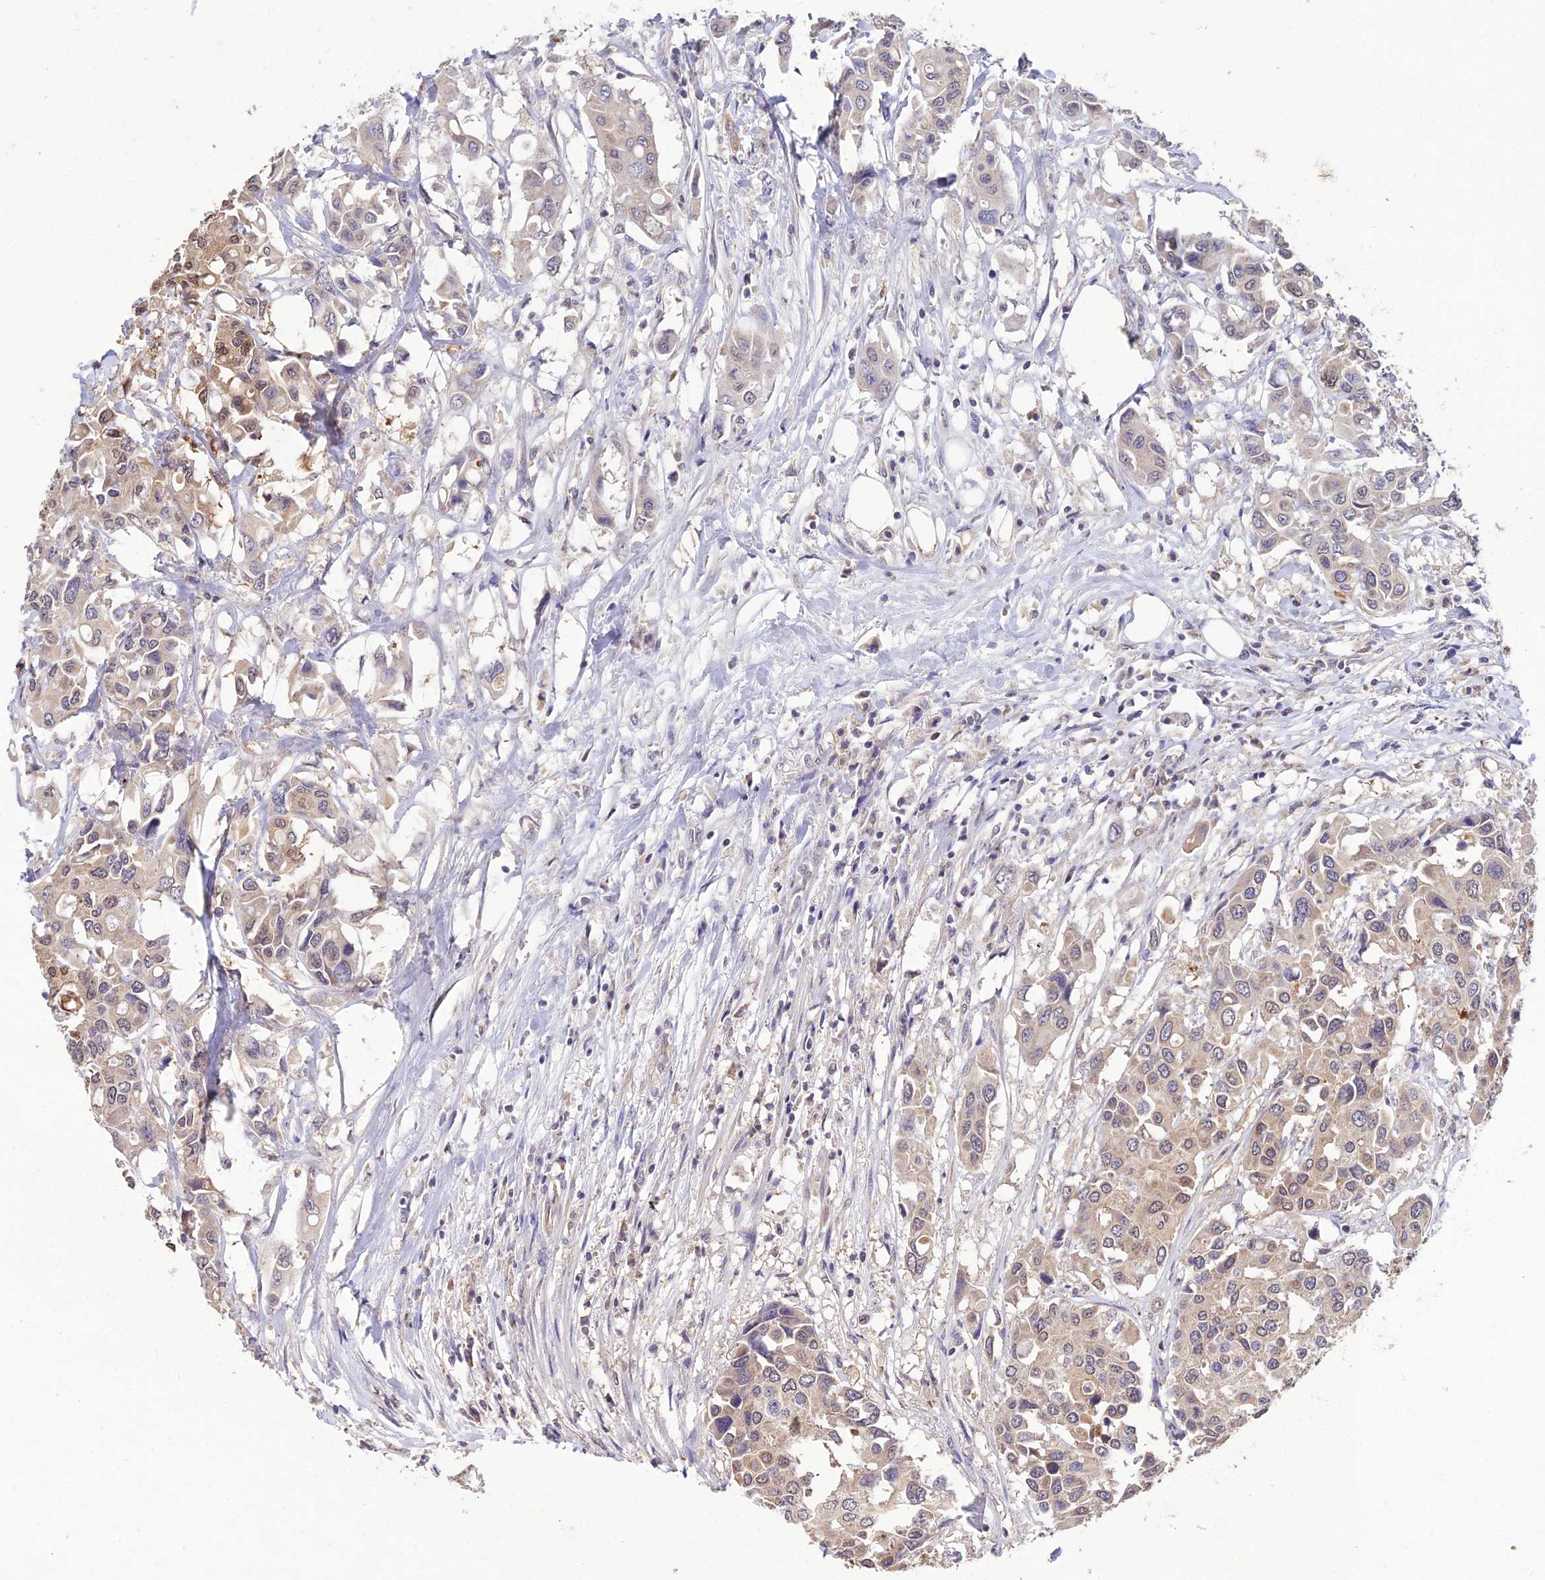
{"staining": {"intensity": "weak", "quantity": ">75%", "location": "cytoplasmic/membranous,nuclear"}, "tissue": "colorectal cancer", "cell_type": "Tumor cells", "image_type": "cancer", "snomed": [{"axis": "morphology", "description": "Adenocarcinoma, NOS"}, {"axis": "topography", "description": "Colon"}], "caption": "Tumor cells show low levels of weak cytoplasmic/membranous and nuclear staining in approximately >75% of cells in human colorectal cancer (adenocarcinoma).", "gene": "PGK1", "patient": {"sex": "male", "age": 77}}